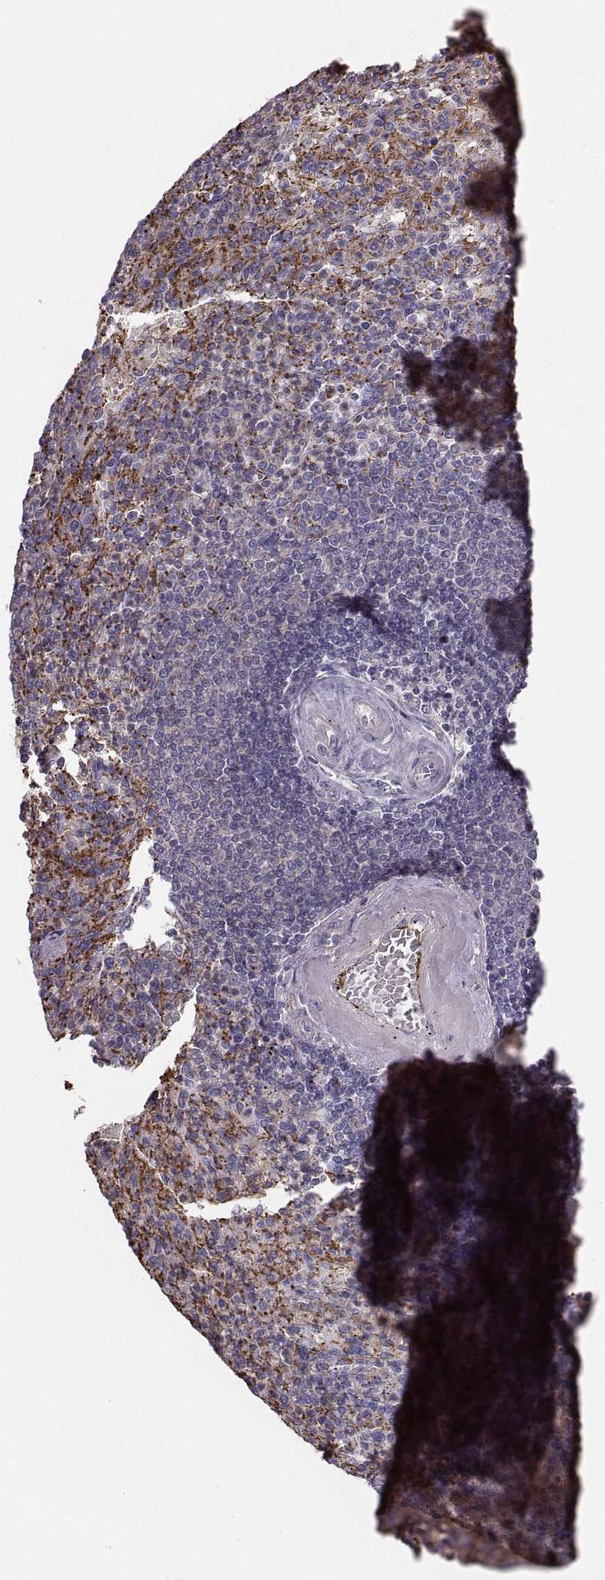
{"staining": {"intensity": "moderate", "quantity": "25%-75%", "location": "cytoplasmic/membranous"}, "tissue": "spleen", "cell_type": "Cells in red pulp", "image_type": "normal", "snomed": [{"axis": "morphology", "description": "Normal tissue, NOS"}, {"axis": "topography", "description": "Spleen"}], "caption": "IHC (DAB) staining of unremarkable human spleen demonstrates moderate cytoplasmic/membranous protein staining in about 25%-75% of cells in red pulp. The staining was performed using DAB, with brown indicating positive protein expression. Nuclei are stained blue with hematoxylin.", "gene": "ASB16", "patient": {"sex": "female", "age": 74}}